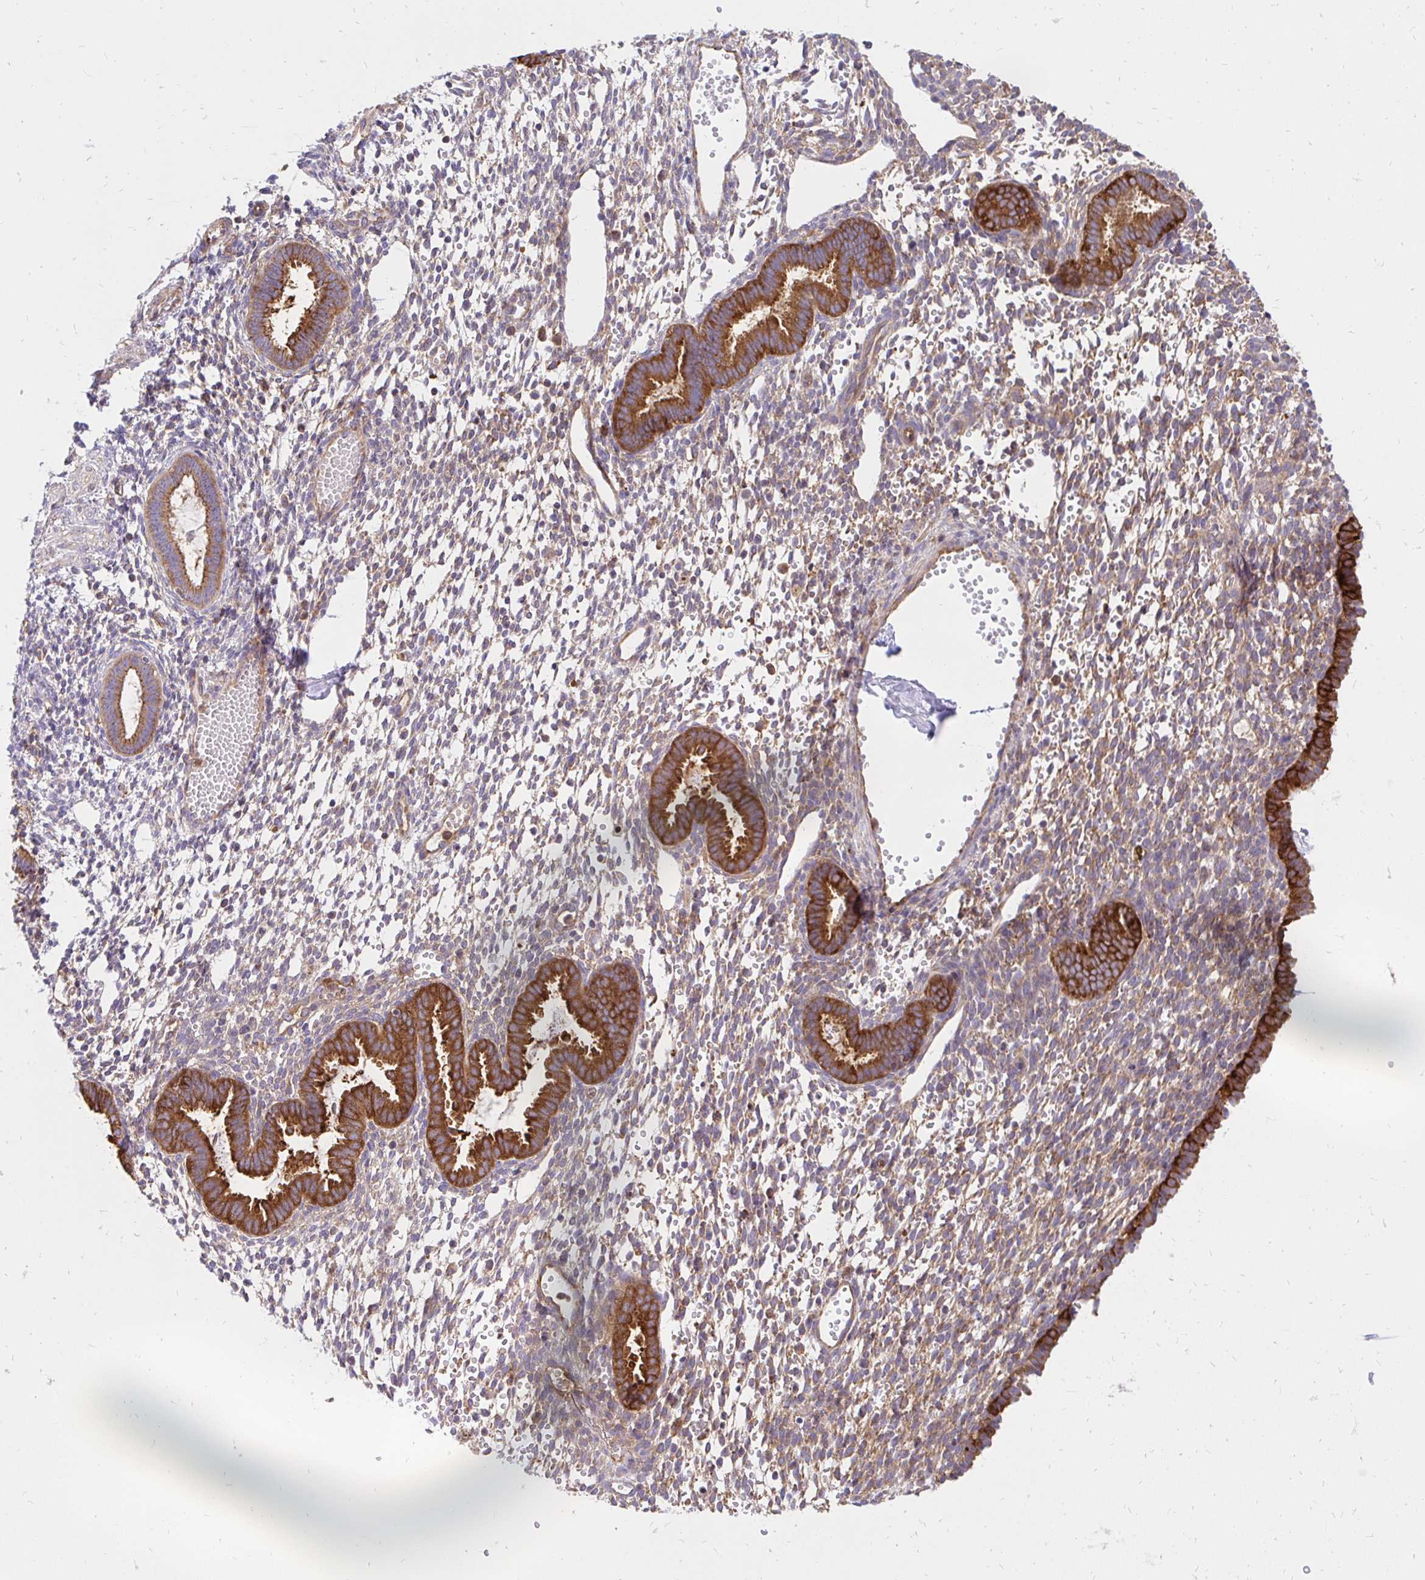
{"staining": {"intensity": "moderate", "quantity": "25%-75%", "location": "cytoplasmic/membranous"}, "tissue": "endometrium", "cell_type": "Cells in endometrial stroma", "image_type": "normal", "snomed": [{"axis": "morphology", "description": "Normal tissue, NOS"}, {"axis": "topography", "description": "Endometrium"}], "caption": "Moderate cytoplasmic/membranous positivity for a protein is present in about 25%-75% of cells in endometrial stroma of unremarkable endometrium using IHC.", "gene": "ABCB10", "patient": {"sex": "female", "age": 36}}